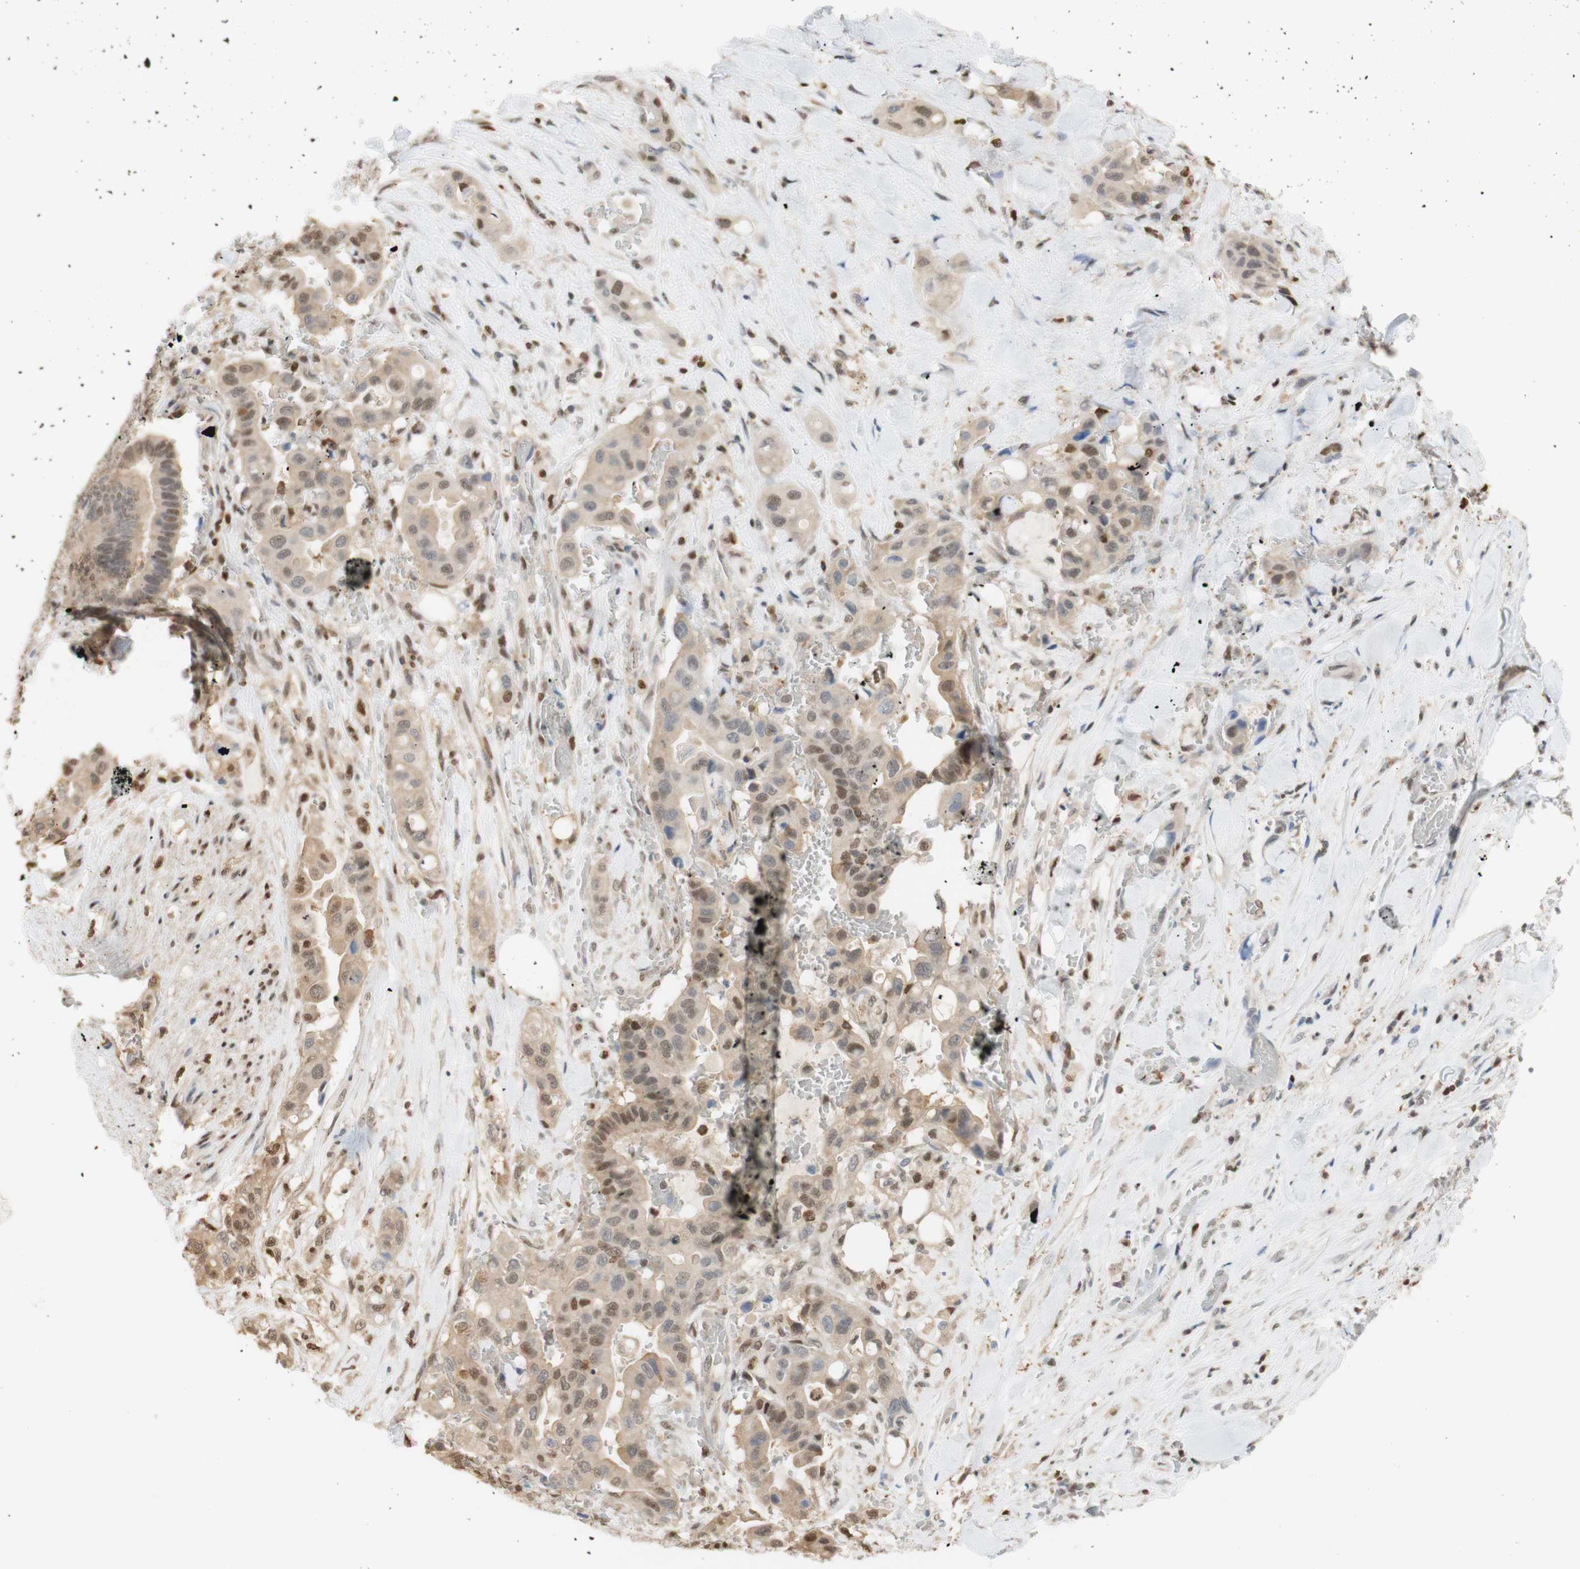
{"staining": {"intensity": "weak", "quantity": ">75%", "location": "cytoplasmic/membranous,nuclear"}, "tissue": "liver cancer", "cell_type": "Tumor cells", "image_type": "cancer", "snomed": [{"axis": "morphology", "description": "Cholangiocarcinoma"}, {"axis": "topography", "description": "Liver"}], "caption": "Protein analysis of cholangiocarcinoma (liver) tissue shows weak cytoplasmic/membranous and nuclear staining in approximately >75% of tumor cells.", "gene": "NAP1L4", "patient": {"sex": "female", "age": 61}}